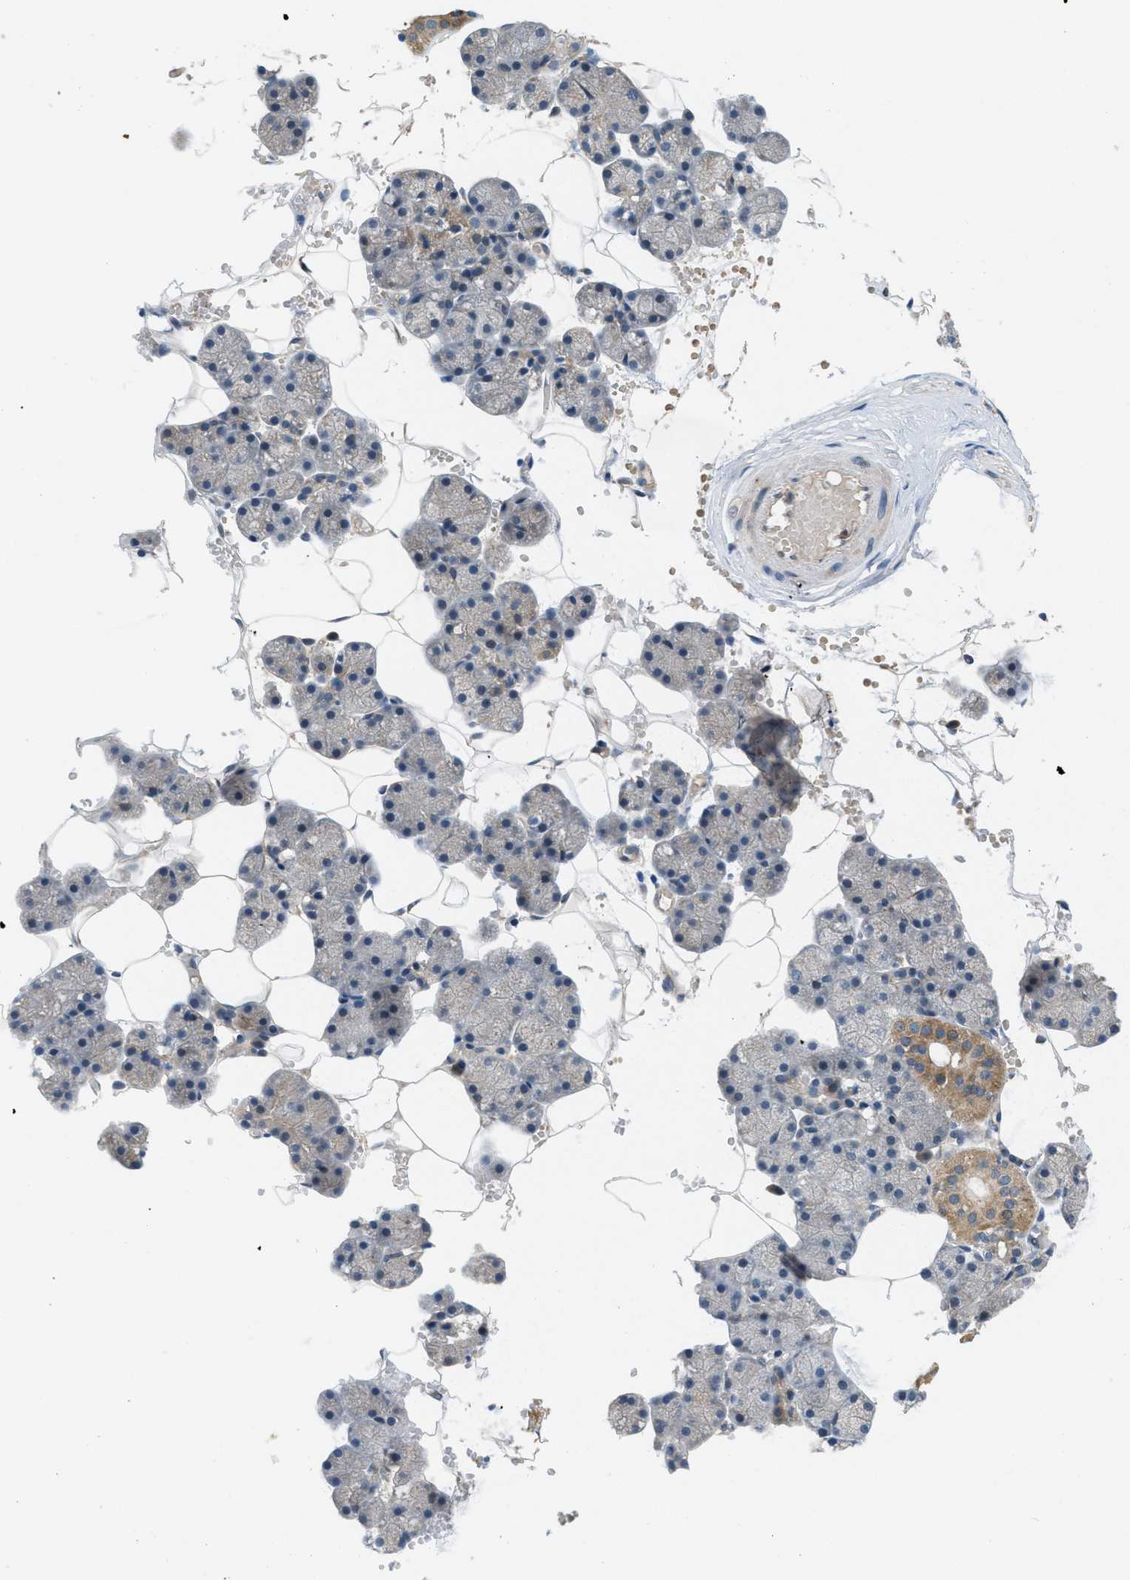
{"staining": {"intensity": "moderate", "quantity": "<25%", "location": "cytoplasmic/membranous"}, "tissue": "salivary gland", "cell_type": "Glandular cells", "image_type": "normal", "snomed": [{"axis": "morphology", "description": "Normal tissue, NOS"}, {"axis": "topography", "description": "Salivary gland"}], "caption": "The micrograph displays a brown stain indicating the presence of a protein in the cytoplasmic/membranous of glandular cells in salivary gland. (DAB IHC with brightfield microscopy, high magnification).", "gene": "ADCY6", "patient": {"sex": "male", "age": 62}}